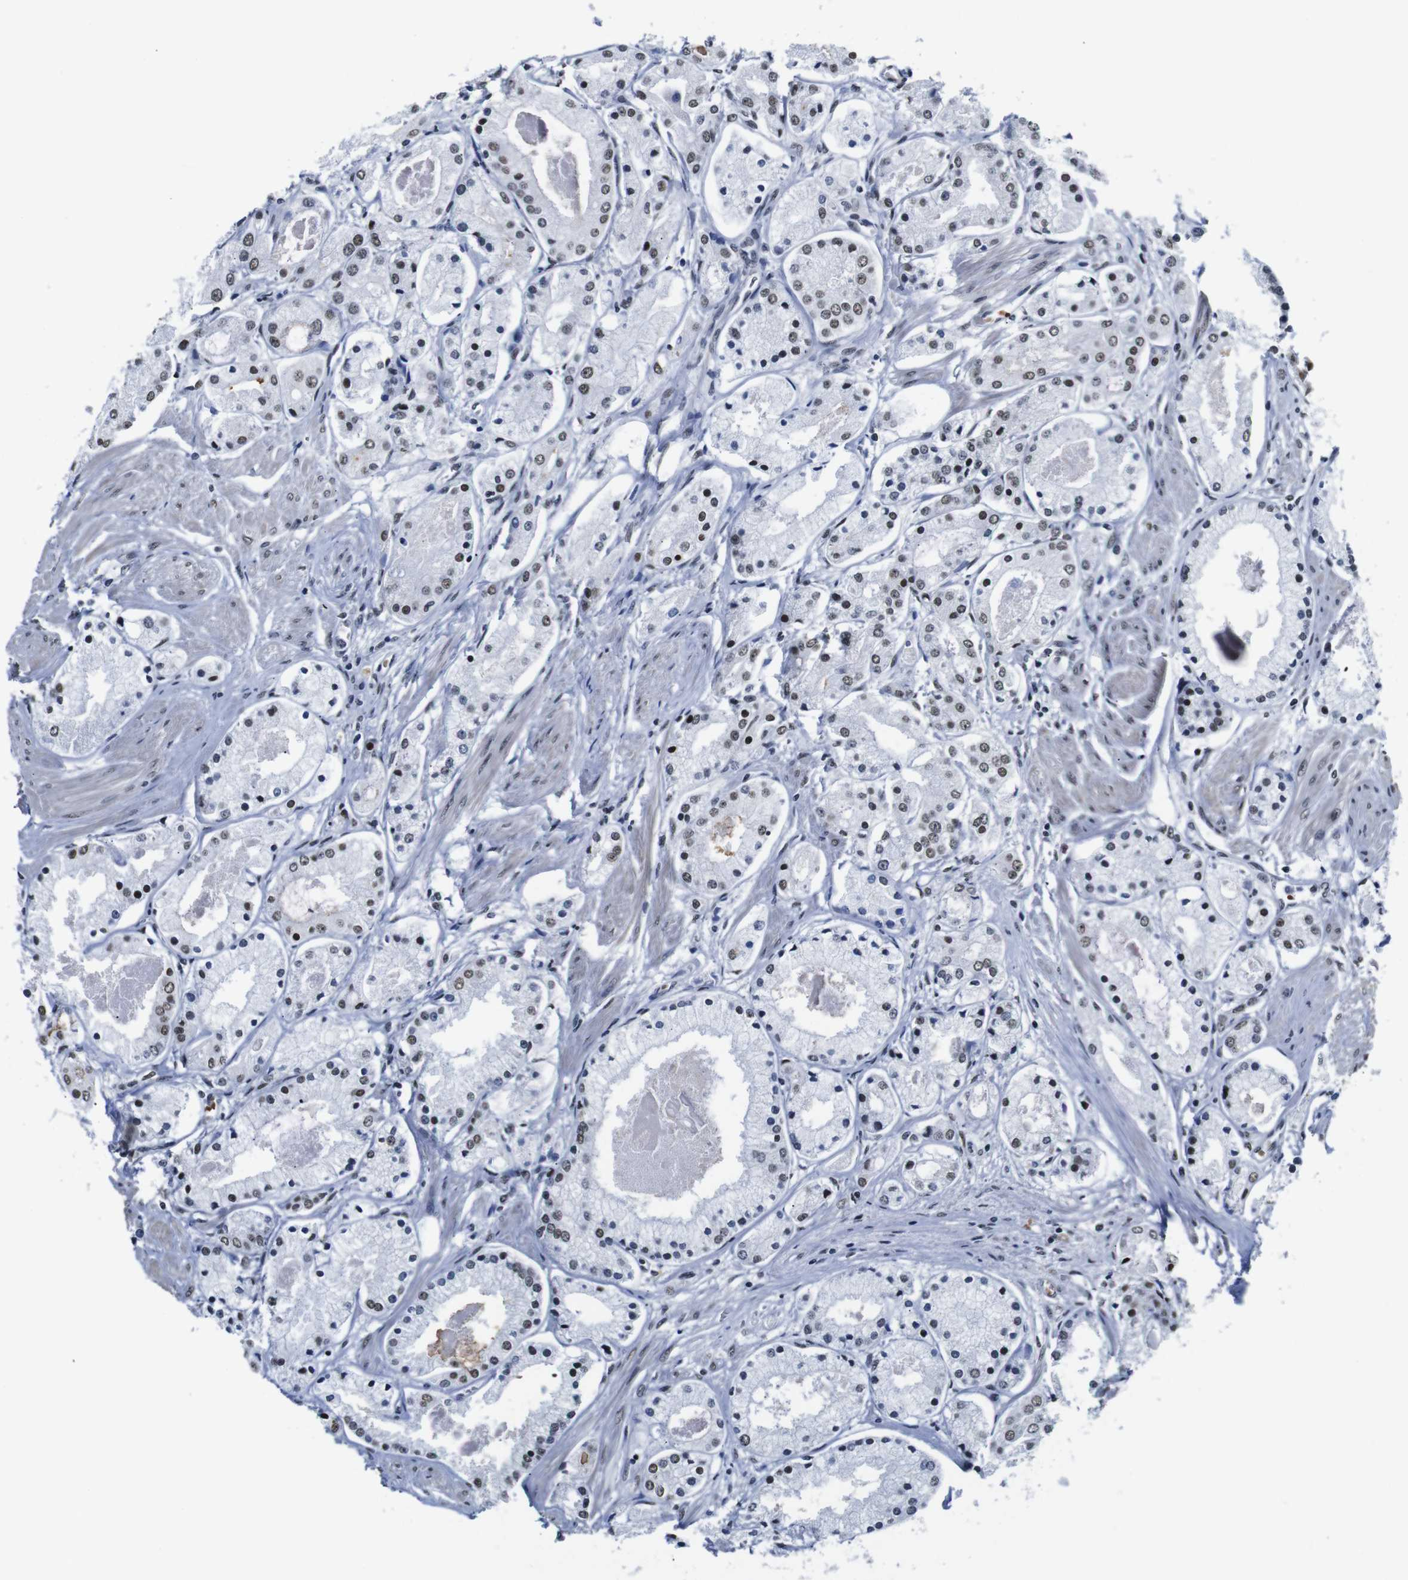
{"staining": {"intensity": "moderate", "quantity": "25%-75%", "location": "nuclear"}, "tissue": "prostate cancer", "cell_type": "Tumor cells", "image_type": "cancer", "snomed": [{"axis": "morphology", "description": "Adenocarcinoma, High grade"}, {"axis": "topography", "description": "Prostate"}], "caption": "Immunohistochemistry photomicrograph of human prostate adenocarcinoma (high-grade) stained for a protein (brown), which reveals medium levels of moderate nuclear staining in about 25%-75% of tumor cells.", "gene": "ILDR2", "patient": {"sex": "male", "age": 66}}